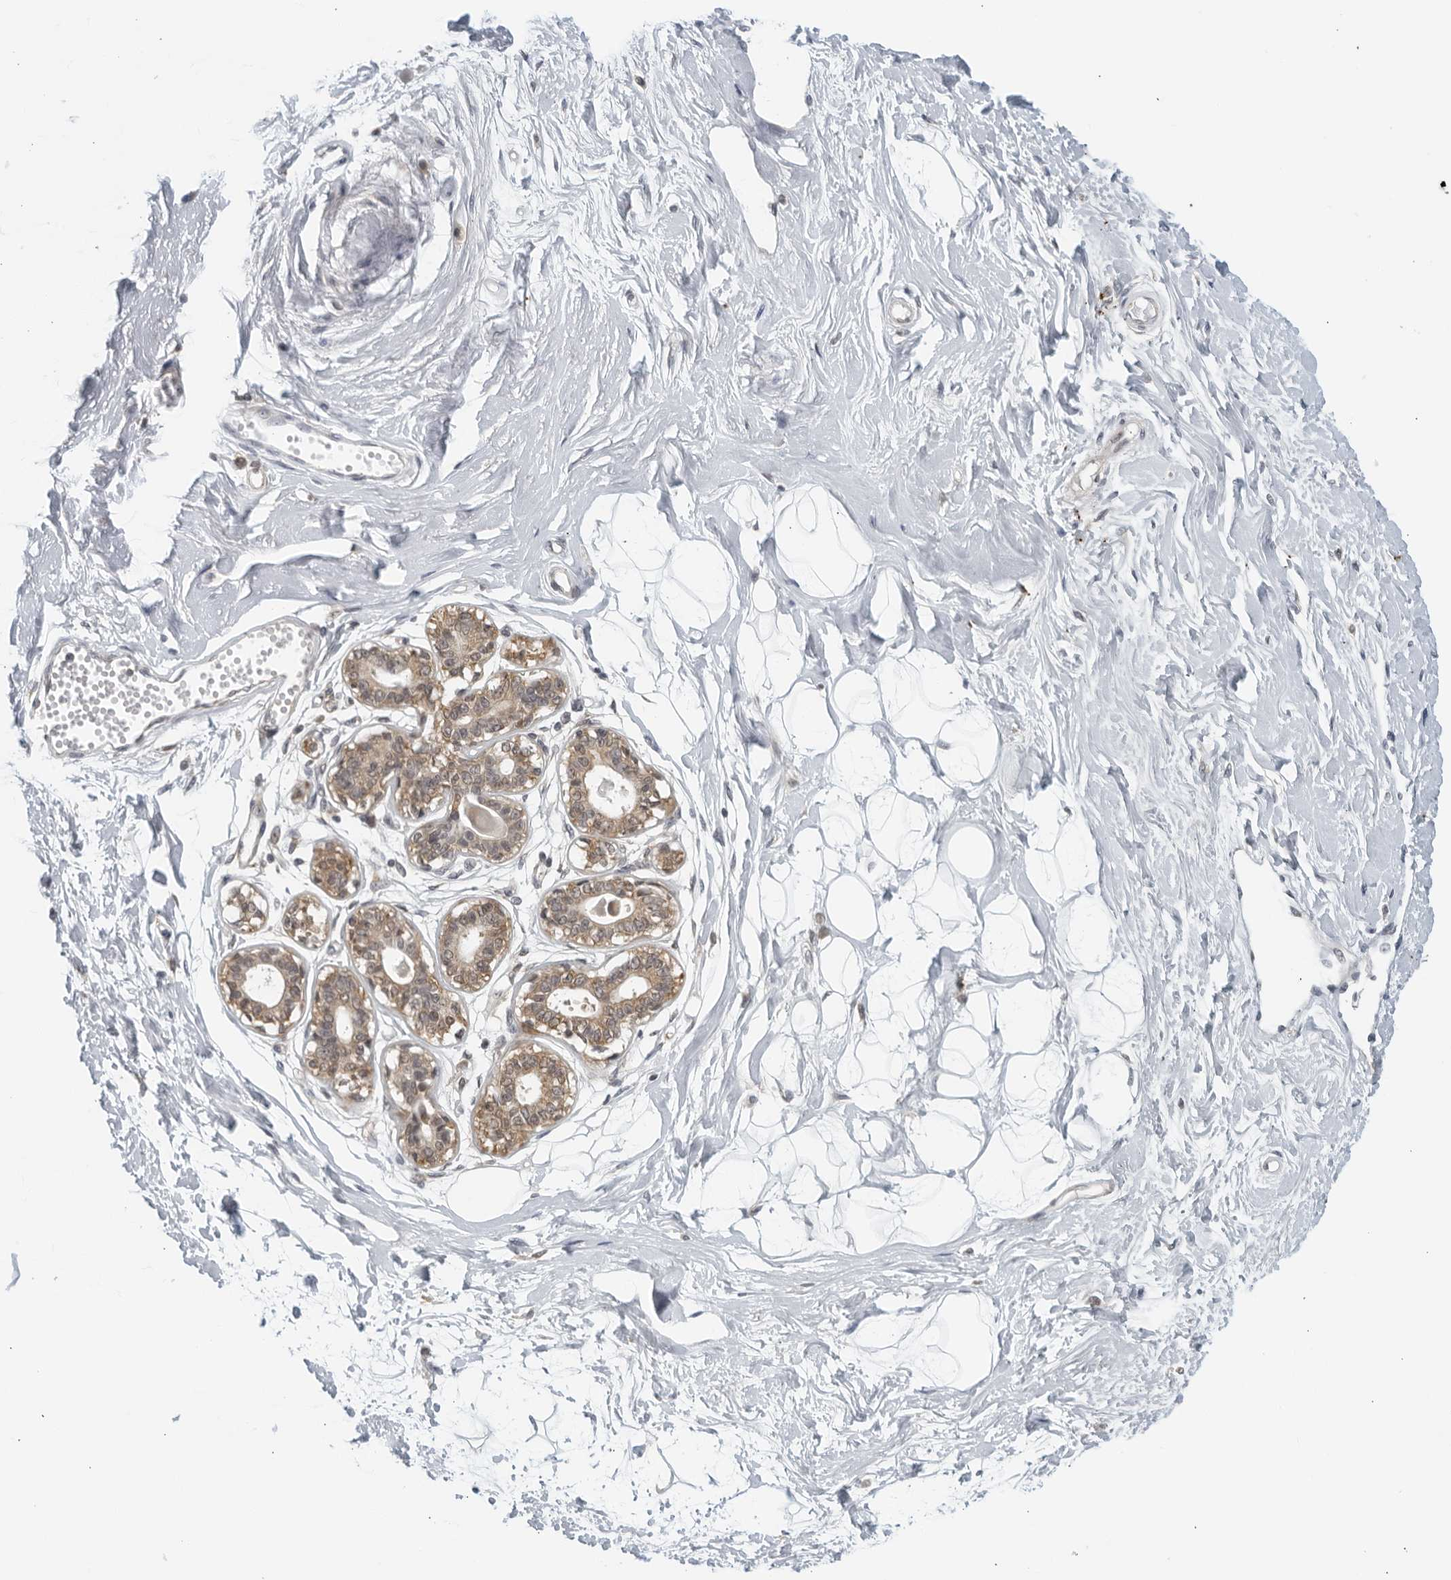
{"staining": {"intensity": "negative", "quantity": "none", "location": "none"}, "tissue": "breast", "cell_type": "Adipocytes", "image_type": "normal", "snomed": [{"axis": "morphology", "description": "Normal tissue, NOS"}, {"axis": "topography", "description": "Breast"}], "caption": "High magnification brightfield microscopy of normal breast stained with DAB (brown) and counterstained with hematoxylin (blue): adipocytes show no significant positivity. (DAB (3,3'-diaminobenzidine) immunohistochemistry, high magnification).", "gene": "RC3H1", "patient": {"sex": "female", "age": 45}}